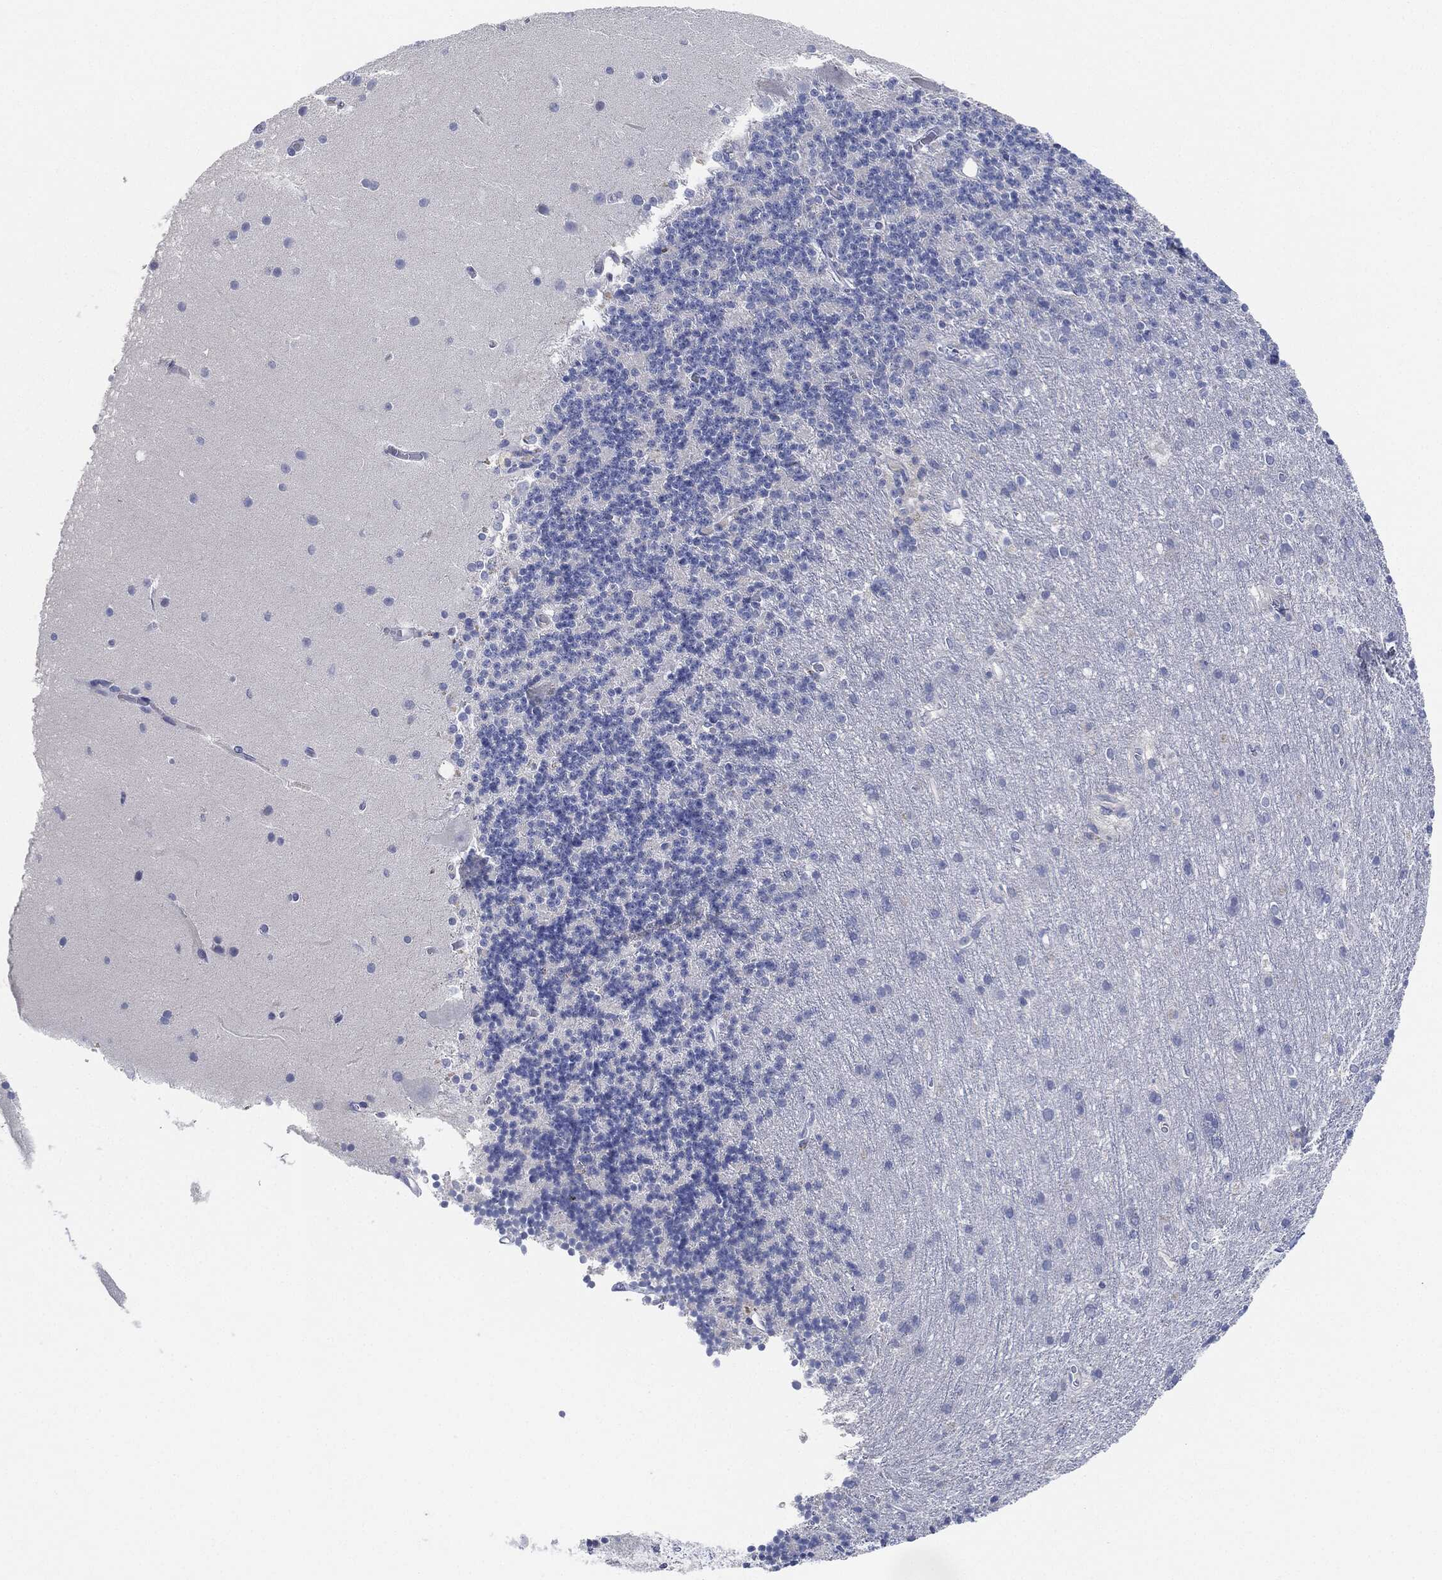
{"staining": {"intensity": "negative", "quantity": "none", "location": "none"}, "tissue": "cerebellum", "cell_type": "Cells in granular layer", "image_type": "normal", "snomed": [{"axis": "morphology", "description": "Normal tissue, NOS"}, {"axis": "topography", "description": "Cerebellum"}], "caption": "Image shows no protein expression in cells in granular layer of benign cerebellum. (DAB IHC visualized using brightfield microscopy, high magnification).", "gene": "AFP", "patient": {"sex": "male", "age": 70}}